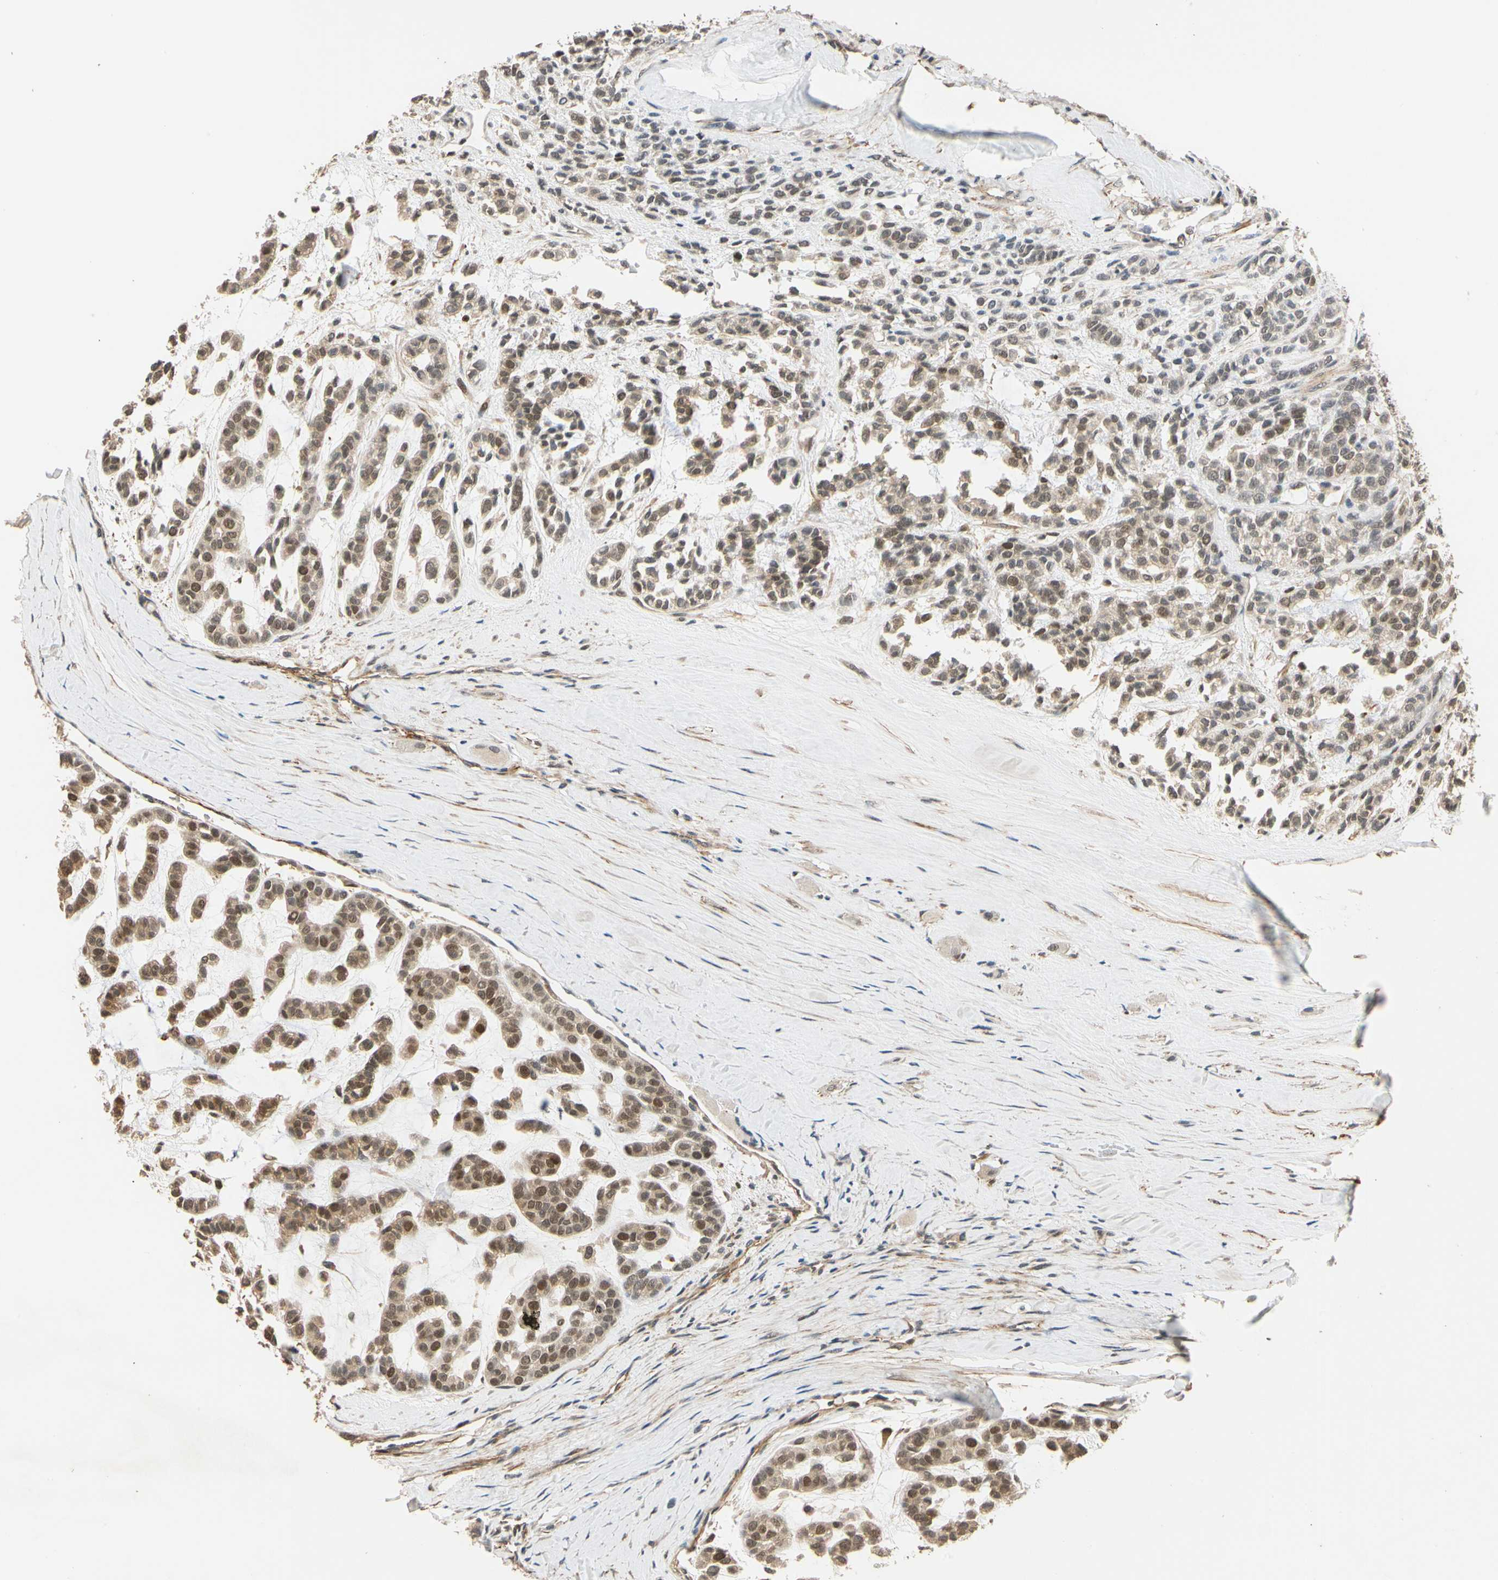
{"staining": {"intensity": "moderate", "quantity": "25%-75%", "location": "nuclear"}, "tissue": "head and neck cancer", "cell_type": "Tumor cells", "image_type": "cancer", "snomed": [{"axis": "morphology", "description": "Adenocarcinoma, NOS"}, {"axis": "morphology", "description": "Adenoma, NOS"}, {"axis": "topography", "description": "Head-Neck"}], "caption": "Immunohistochemical staining of head and neck cancer (adenocarcinoma) exhibits medium levels of moderate nuclear expression in approximately 25%-75% of tumor cells.", "gene": "QSER1", "patient": {"sex": "female", "age": 55}}